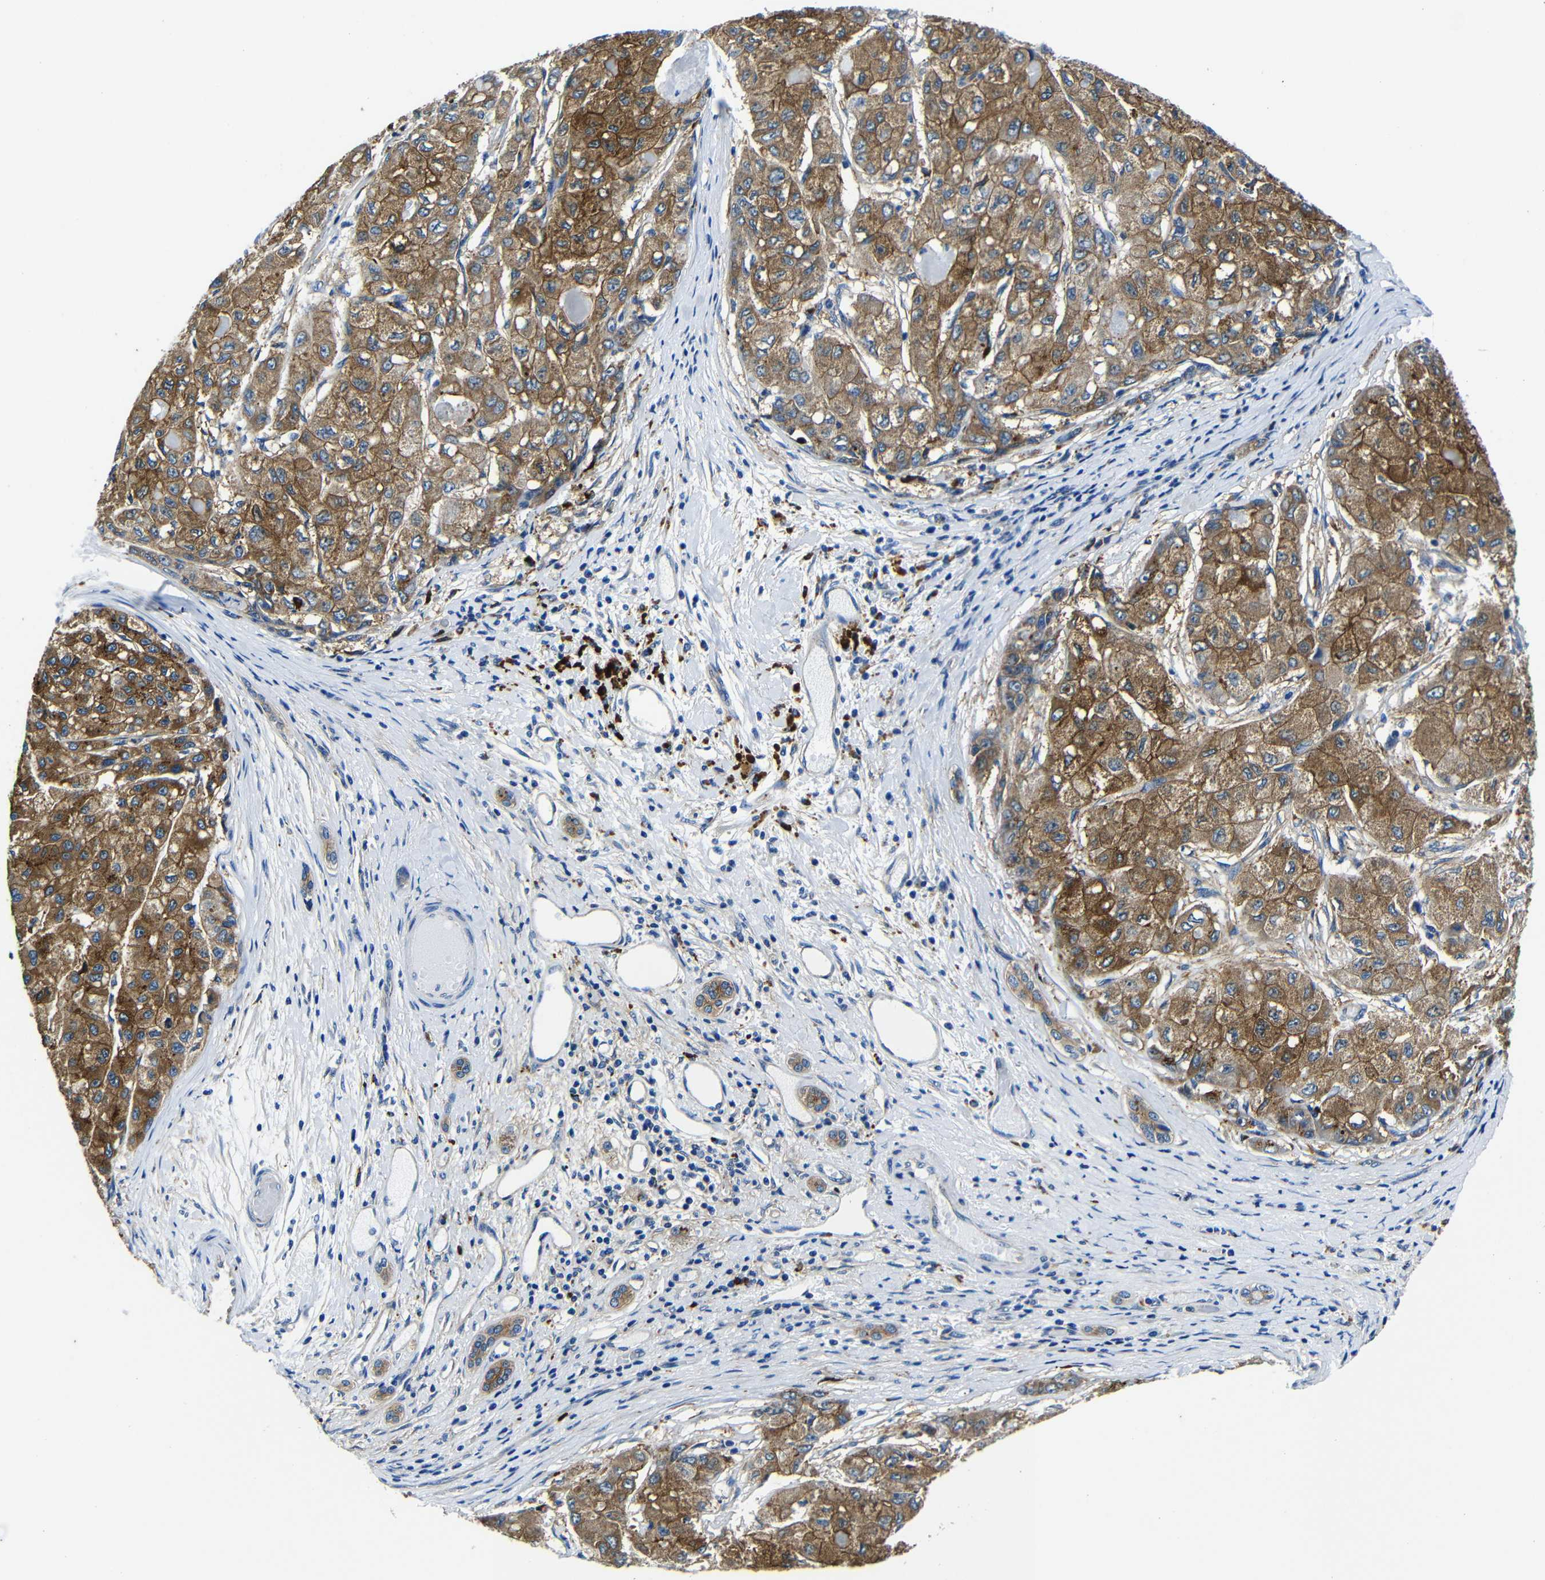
{"staining": {"intensity": "moderate", "quantity": ">75%", "location": "cytoplasmic/membranous"}, "tissue": "liver cancer", "cell_type": "Tumor cells", "image_type": "cancer", "snomed": [{"axis": "morphology", "description": "Carcinoma, Hepatocellular, NOS"}, {"axis": "topography", "description": "Liver"}], "caption": "DAB (3,3'-diaminobenzidine) immunohistochemical staining of liver cancer demonstrates moderate cytoplasmic/membranous protein staining in approximately >75% of tumor cells.", "gene": "GIMAP2", "patient": {"sex": "male", "age": 80}}